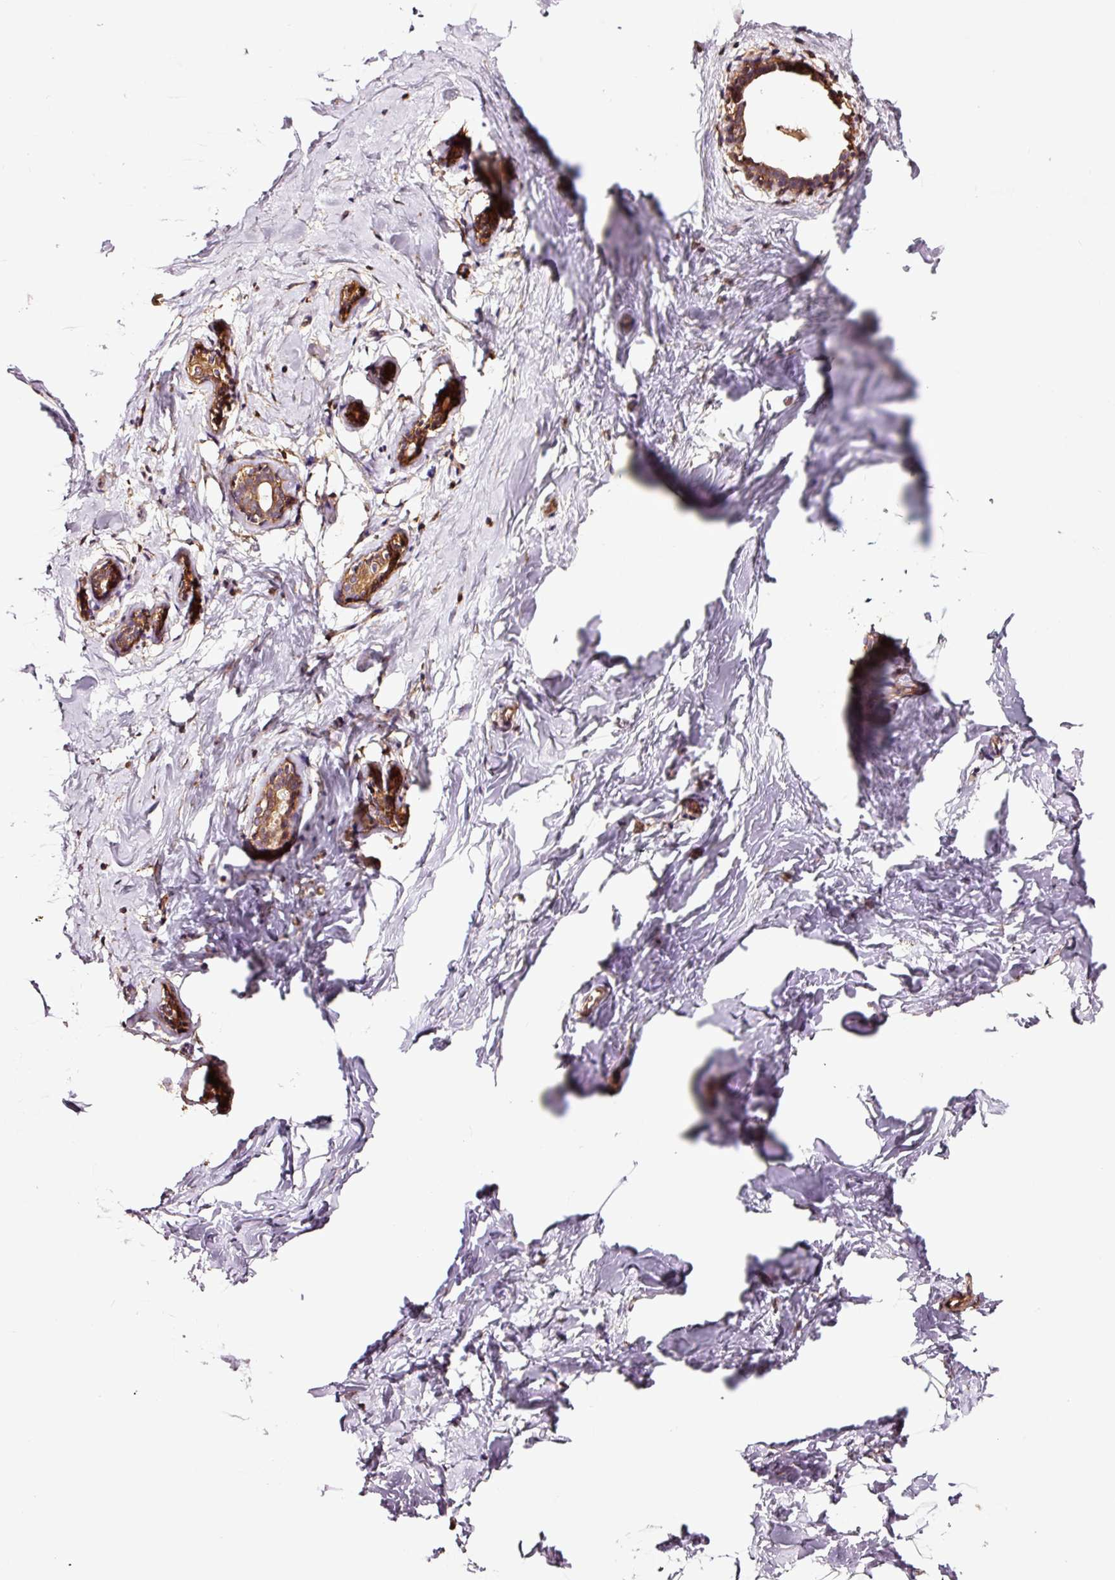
{"staining": {"intensity": "negative", "quantity": "none", "location": "none"}, "tissue": "breast", "cell_type": "Adipocytes", "image_type": "normal", "snomed": [{"axis": "morphology", "description": "Normal tissue, NOS"}, {"axis": "topography", "description": "Breast"}], "caption": "A photomicrograph of breast stained for a protein demonstrates no brown staining in adipocytes. (DAB (3,3'-diaminobenzidine) immunohistochemistry (IHC) visualized using brightfield microscopy, high magnification).", "gene": "METAP1", "patient": {"sex": "female", "age": 23}}